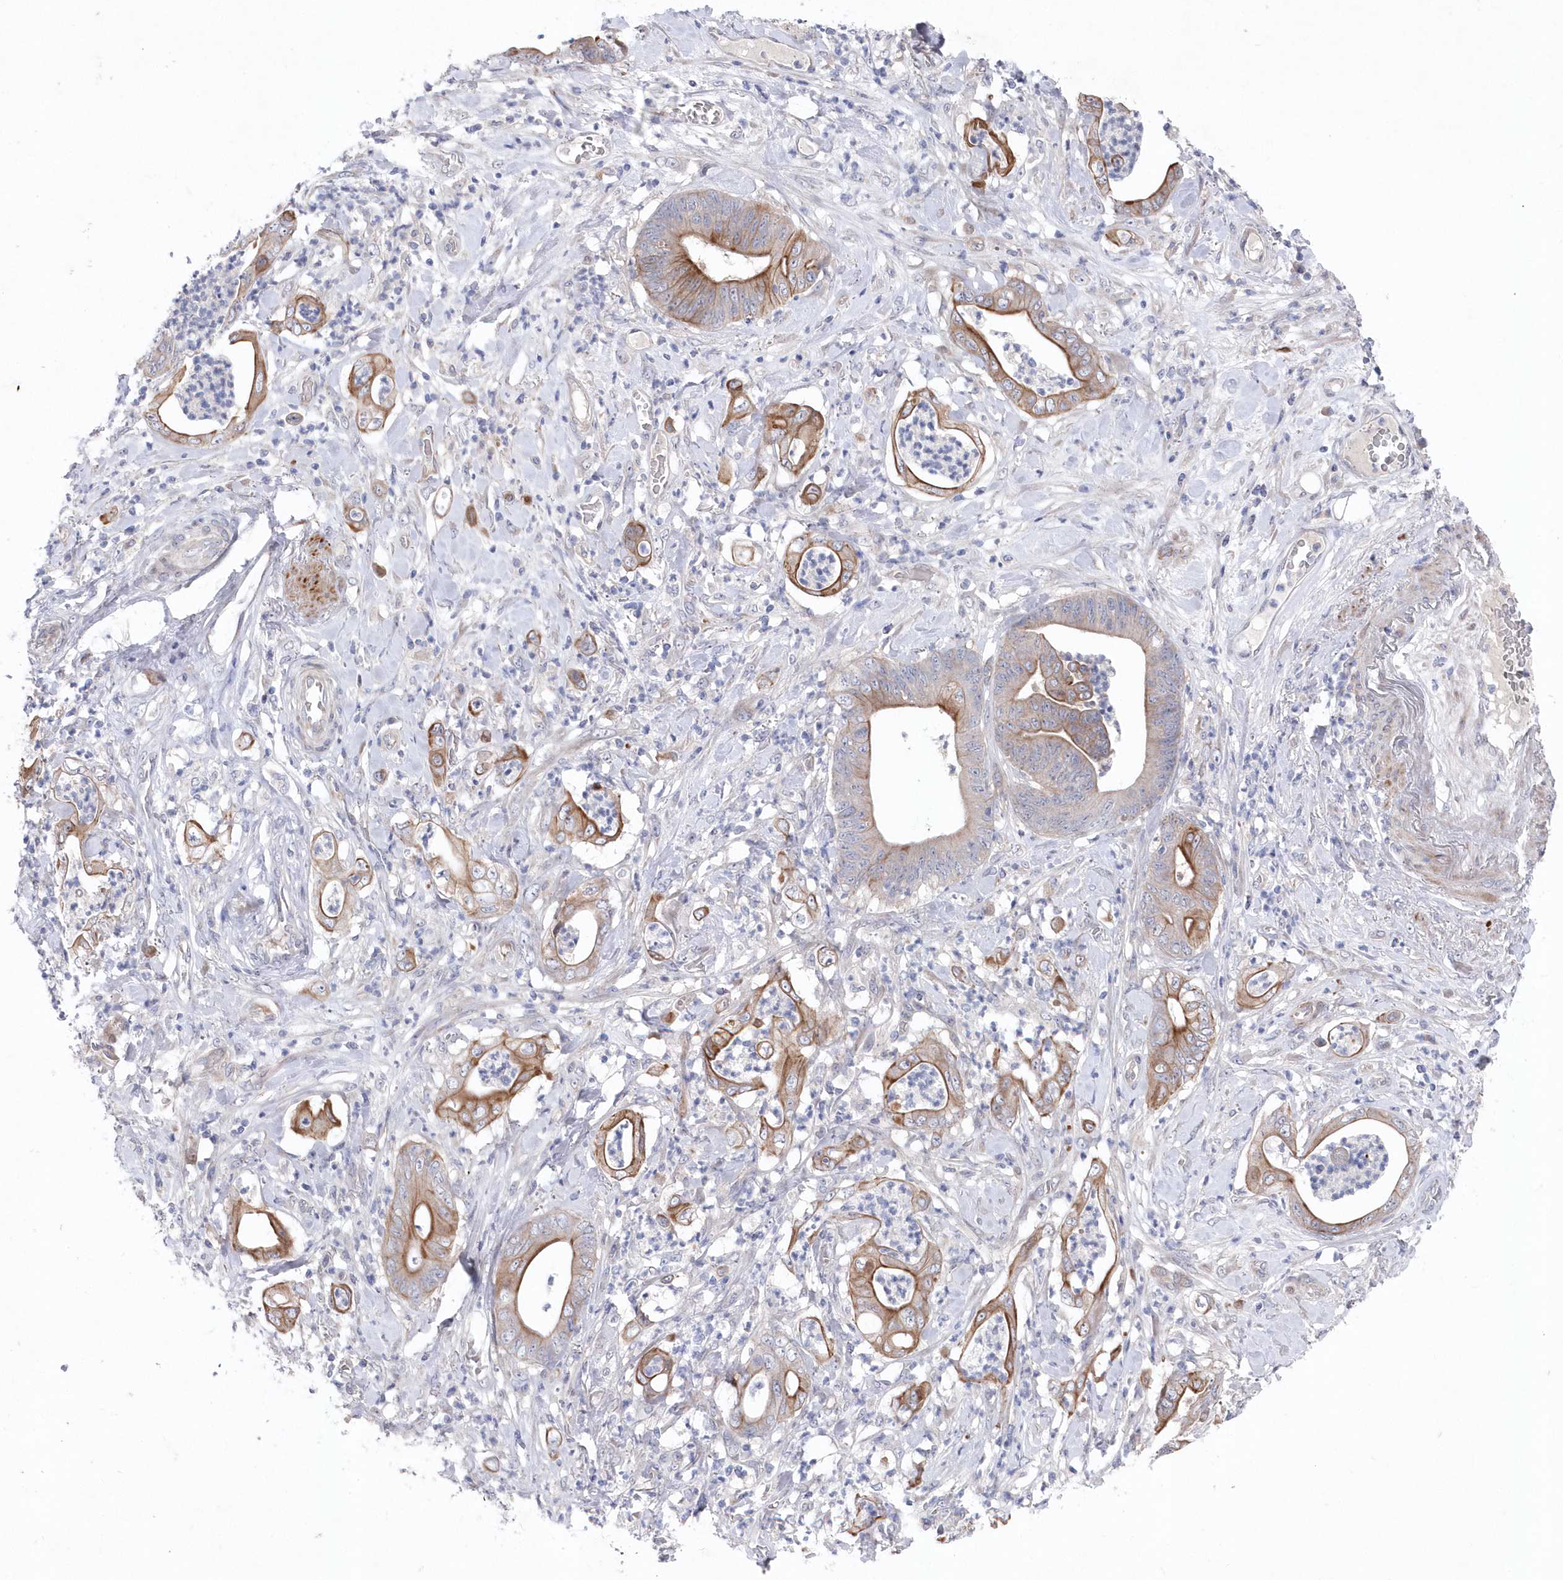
{"staining": {"intensity": "moderate", "quantity": ">75%", "location": "cytoplasmic/membranous"}, "tissue": "stomach cancer", "cell_type": "Tumor cells", "image_type": "cancer", "snomed": [{"axis": "morphology", "description": "Adenocarcinoma, NOS"}, {"axis": "topography", "description": "Stomach"}], "caption": "Protein positivity by IHC exhibits moderate cytoplasmic/membranous staining in approximately >75% of tumor cells in adenocarcinoma (stomach). (Brightfield microscopy of DAB IHC at high magnification).", "gene": "KIAA1586", "patient": {"sex": "female", "age": 73}}